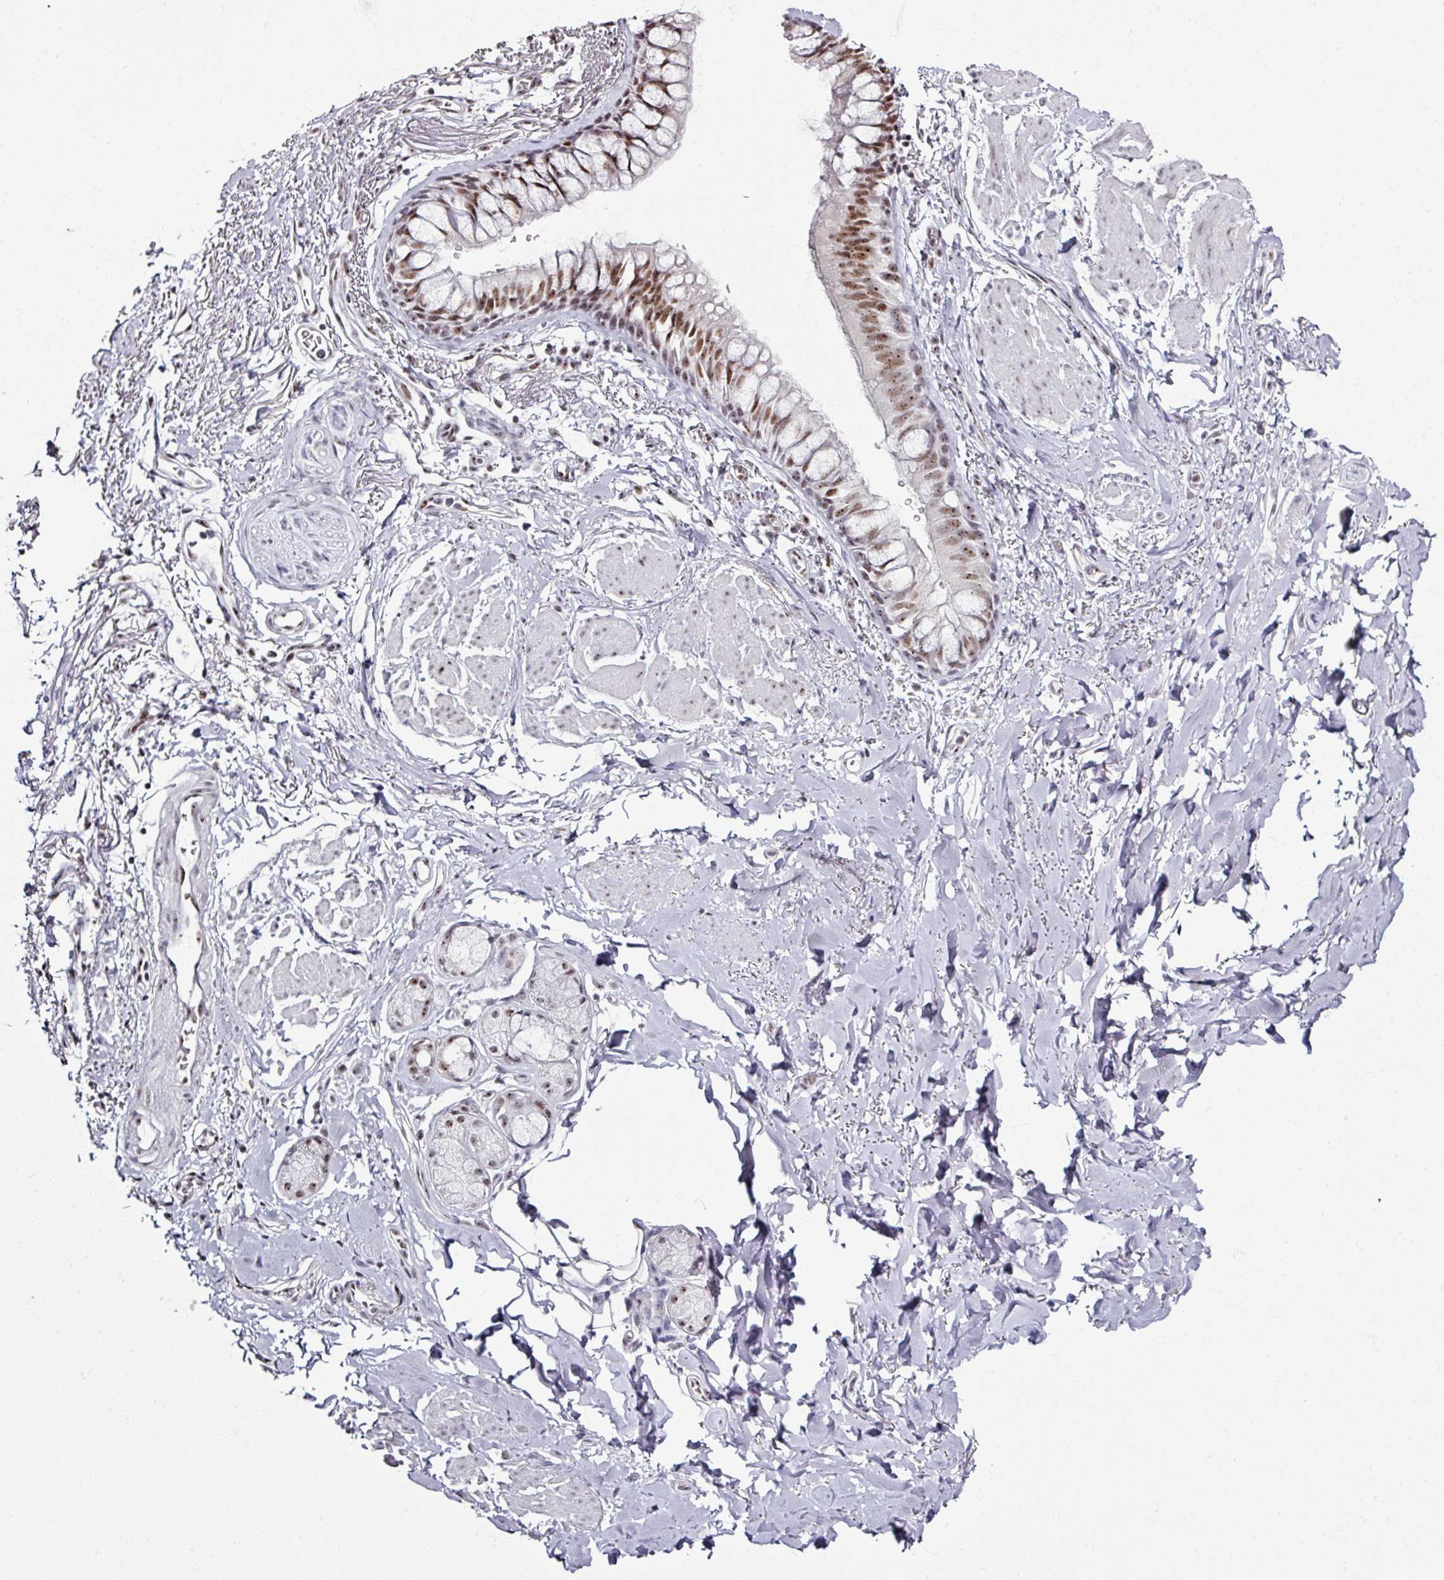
{"staining": {"intensity": "moderate", "quantity": ">75%", "location": "nuclear"}, "tissue": "bronchus", "cell_type": "Respiratory epithelial cells", "image_type": "normal", "snomed": [{"axis": "morphology", "description": "Normal tissue, NOS"}, {"axis": "topography", "description": "Bronchus"}], "caption": "The photomicrograph reveals staining of benign bronchus, revealing moderate nuclear protein staining (brown color) within respiratory epithelial cells.", "gene": "ADAR", "patient": {"sex": "male", "age": 67}}